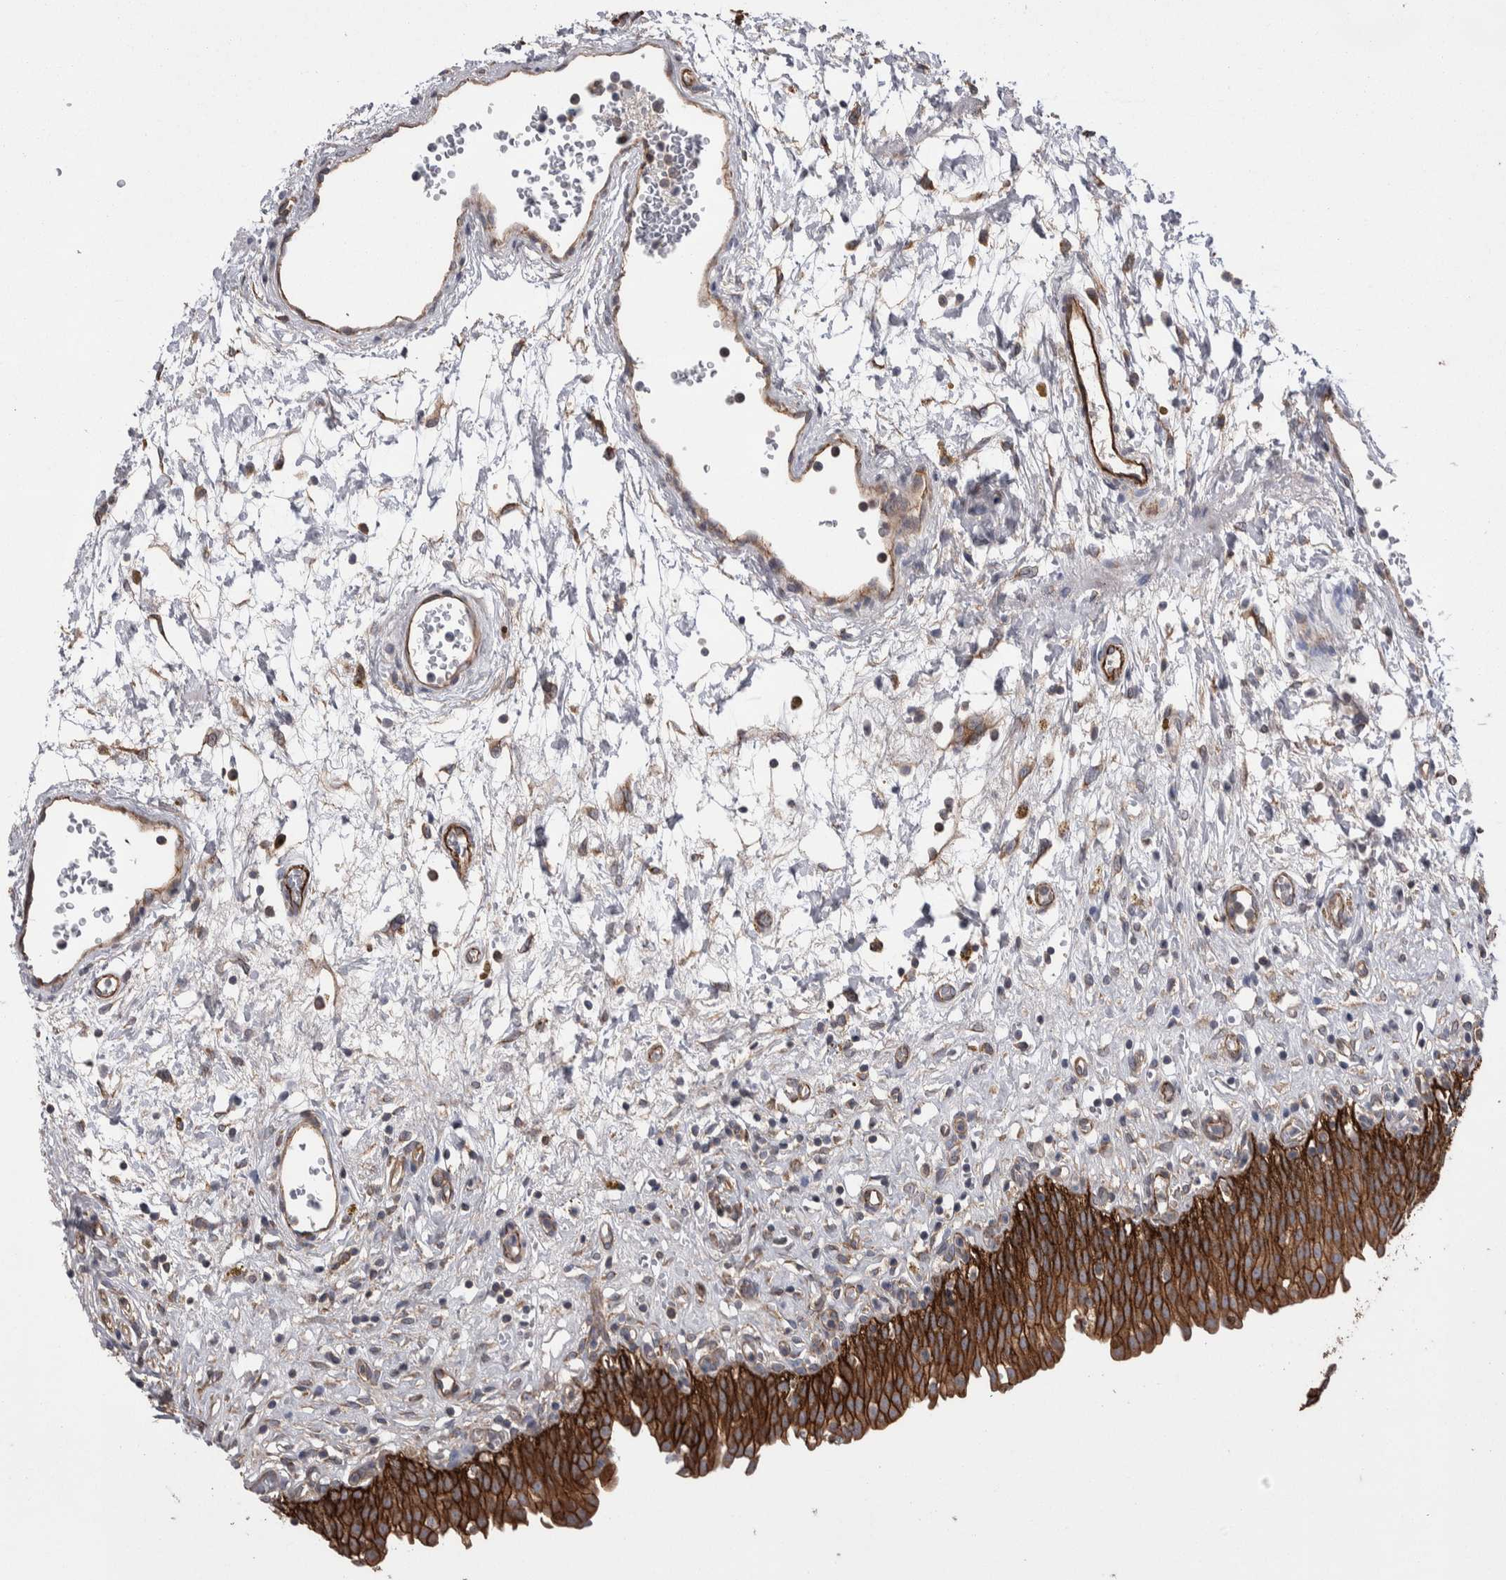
{"staining": {"intensity": "strong", "quantity": ">75%", "location": "cytoplasmic/membranous"}, "tissue": "urinary bladder", "cell_type": "Urothelial cells", "image_type": "normal", "snomed": [{"axis": "morphology", "description": "Urothelial carcinoma, High grade"}, {"axis": "topography", "description": "Urinary bladder"}], "caption": "This is an image of immunohistochemistry staining of normal urinary bladder, which shows strong staining in the cytoplasmic/membranous of urothelial cells.", "gene": "LIMA1", "patient": {"sex": "male", "age": 46}}